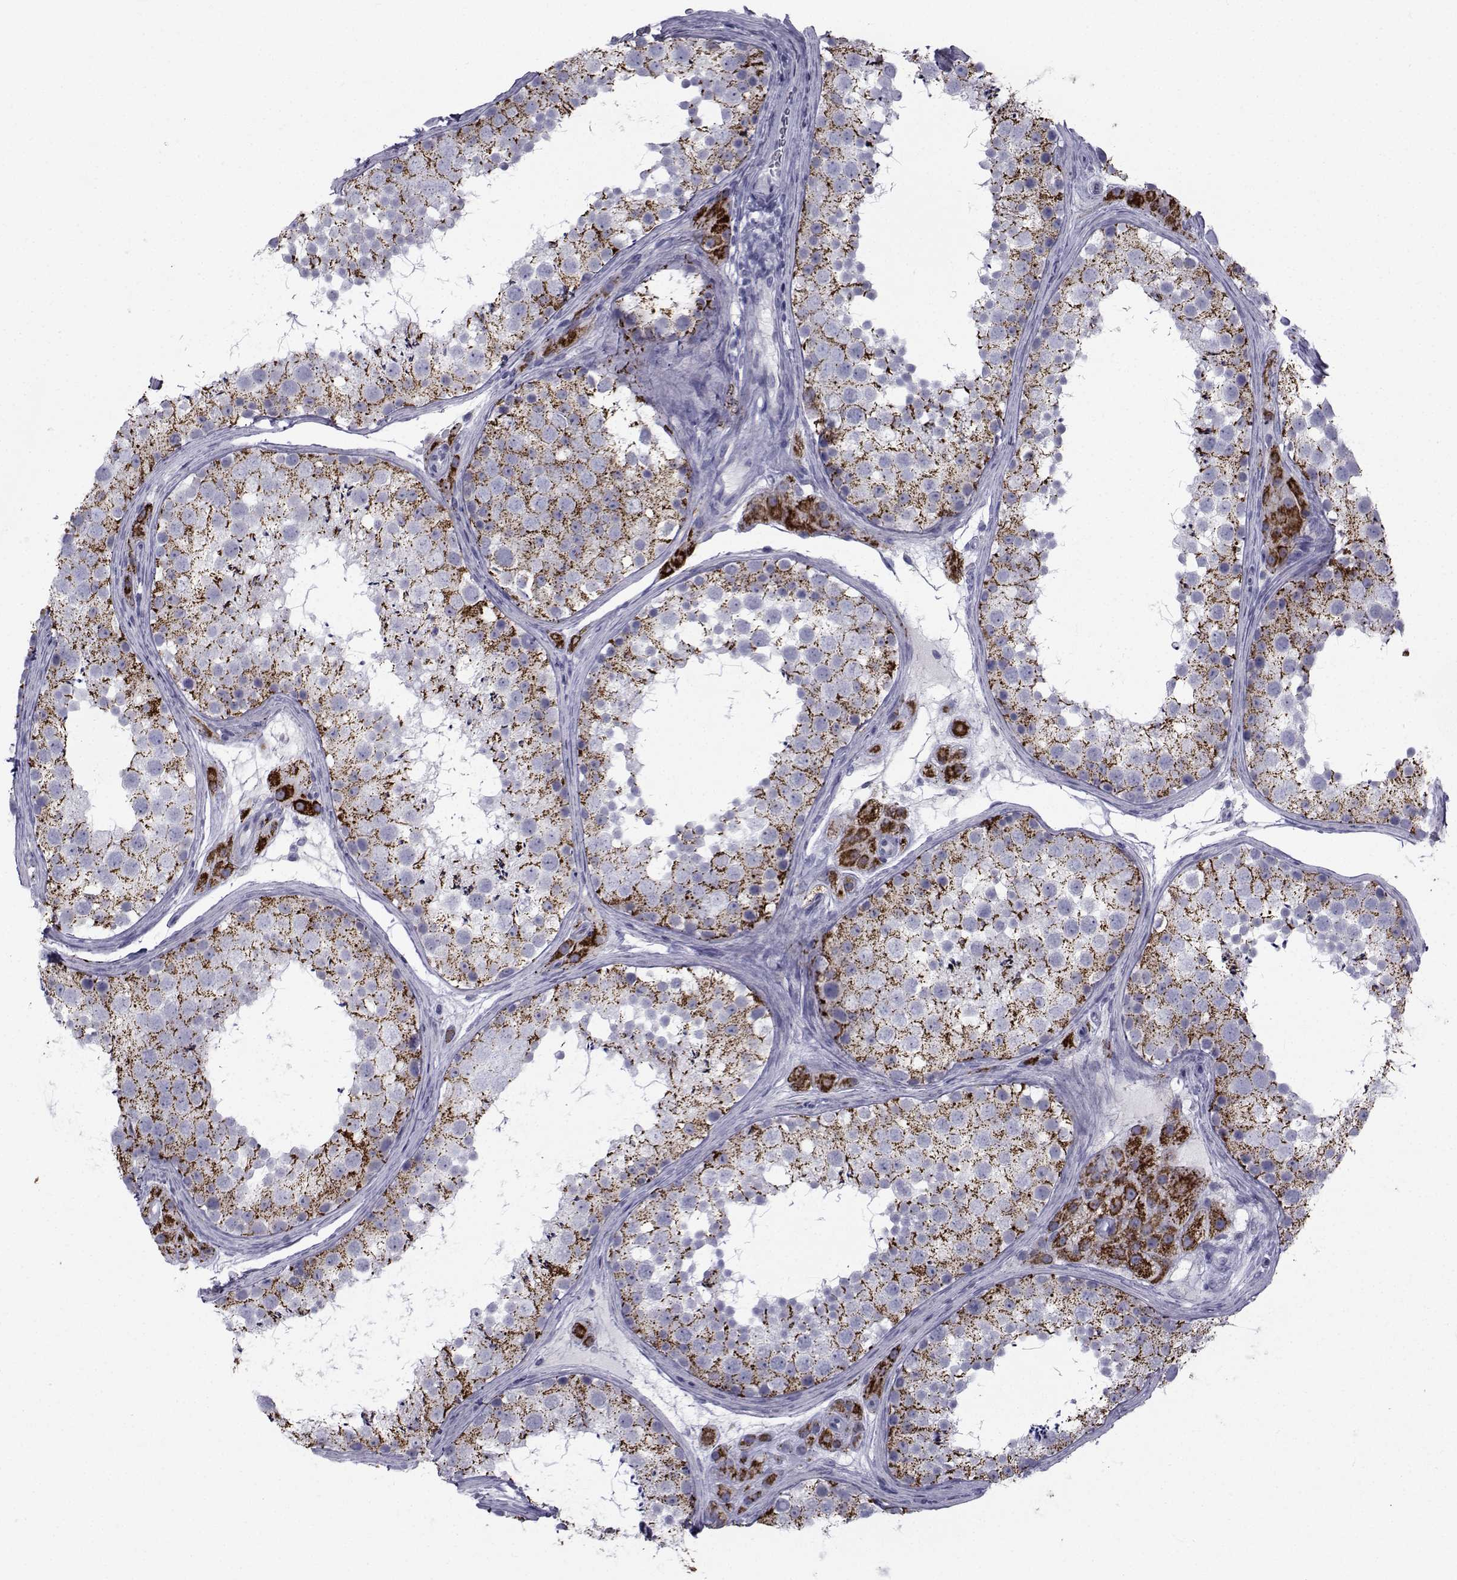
{"staining": {"intensity": "strong", "quantity": ">75%", "location": "cytoplasmic/membranous"}, "tissue": "testis", "cell_type": "Cells in seminiferous ducts", "image_type": "normal", "snomed": [{"axis": "morphology", "description": "Normal tissue, NOS"}, {"axis": "topography", "description": "Testis"}], "caption": "The image demonstrates immunohistochemical staining of benign testis. There is strong cytoplasmic/membranous staining is present in approximately >75% of cells in seminiferous ducts. The protein is shown in brown color, while the nuclei are stained blue.", "gene": "FDXR", "patient": {"sex": "male", "age": 41}}